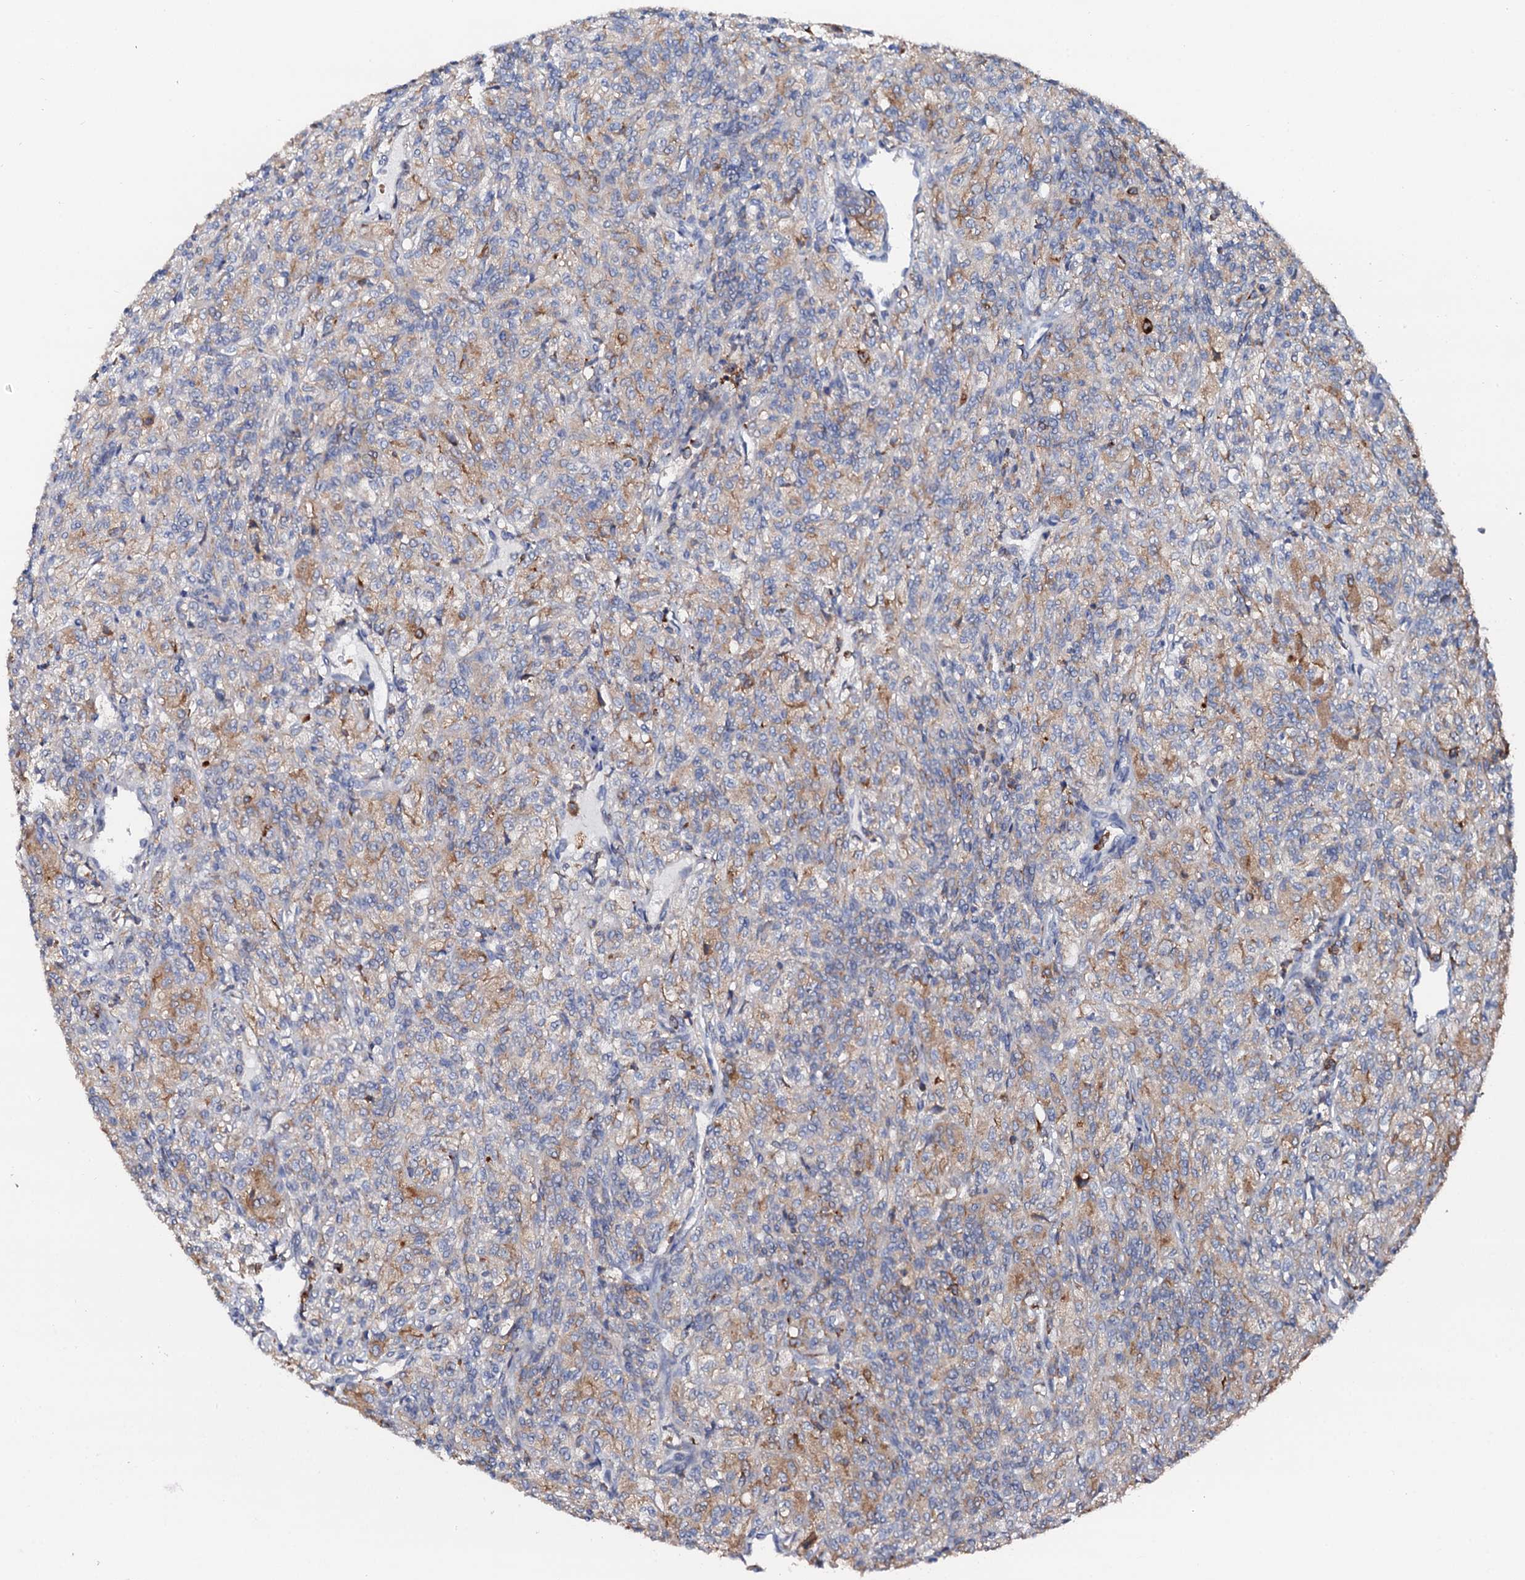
{"staining": {"intensity": "moderate", "quantity": "25%-75%", "location": "cytoplasmic/membranous"}, "tissue": "renal cancer", "cell_type": "Tumor cells", "image_type": "cancer", "snomed": [{"axis": "morphology", "description": "Adenocarcinoma, NOS"}, {"axis": "topography", "description": "Kidney"}], "caption": "Protein expression by immunohistochemistry (IHC) shows moderate cytoplasmic/membranous expression in approximately 25%-75% of tumor cells in renal adenocarcinoma.", "gene": "VAMP8", "patient": {"sex": "male", "age": 77}}